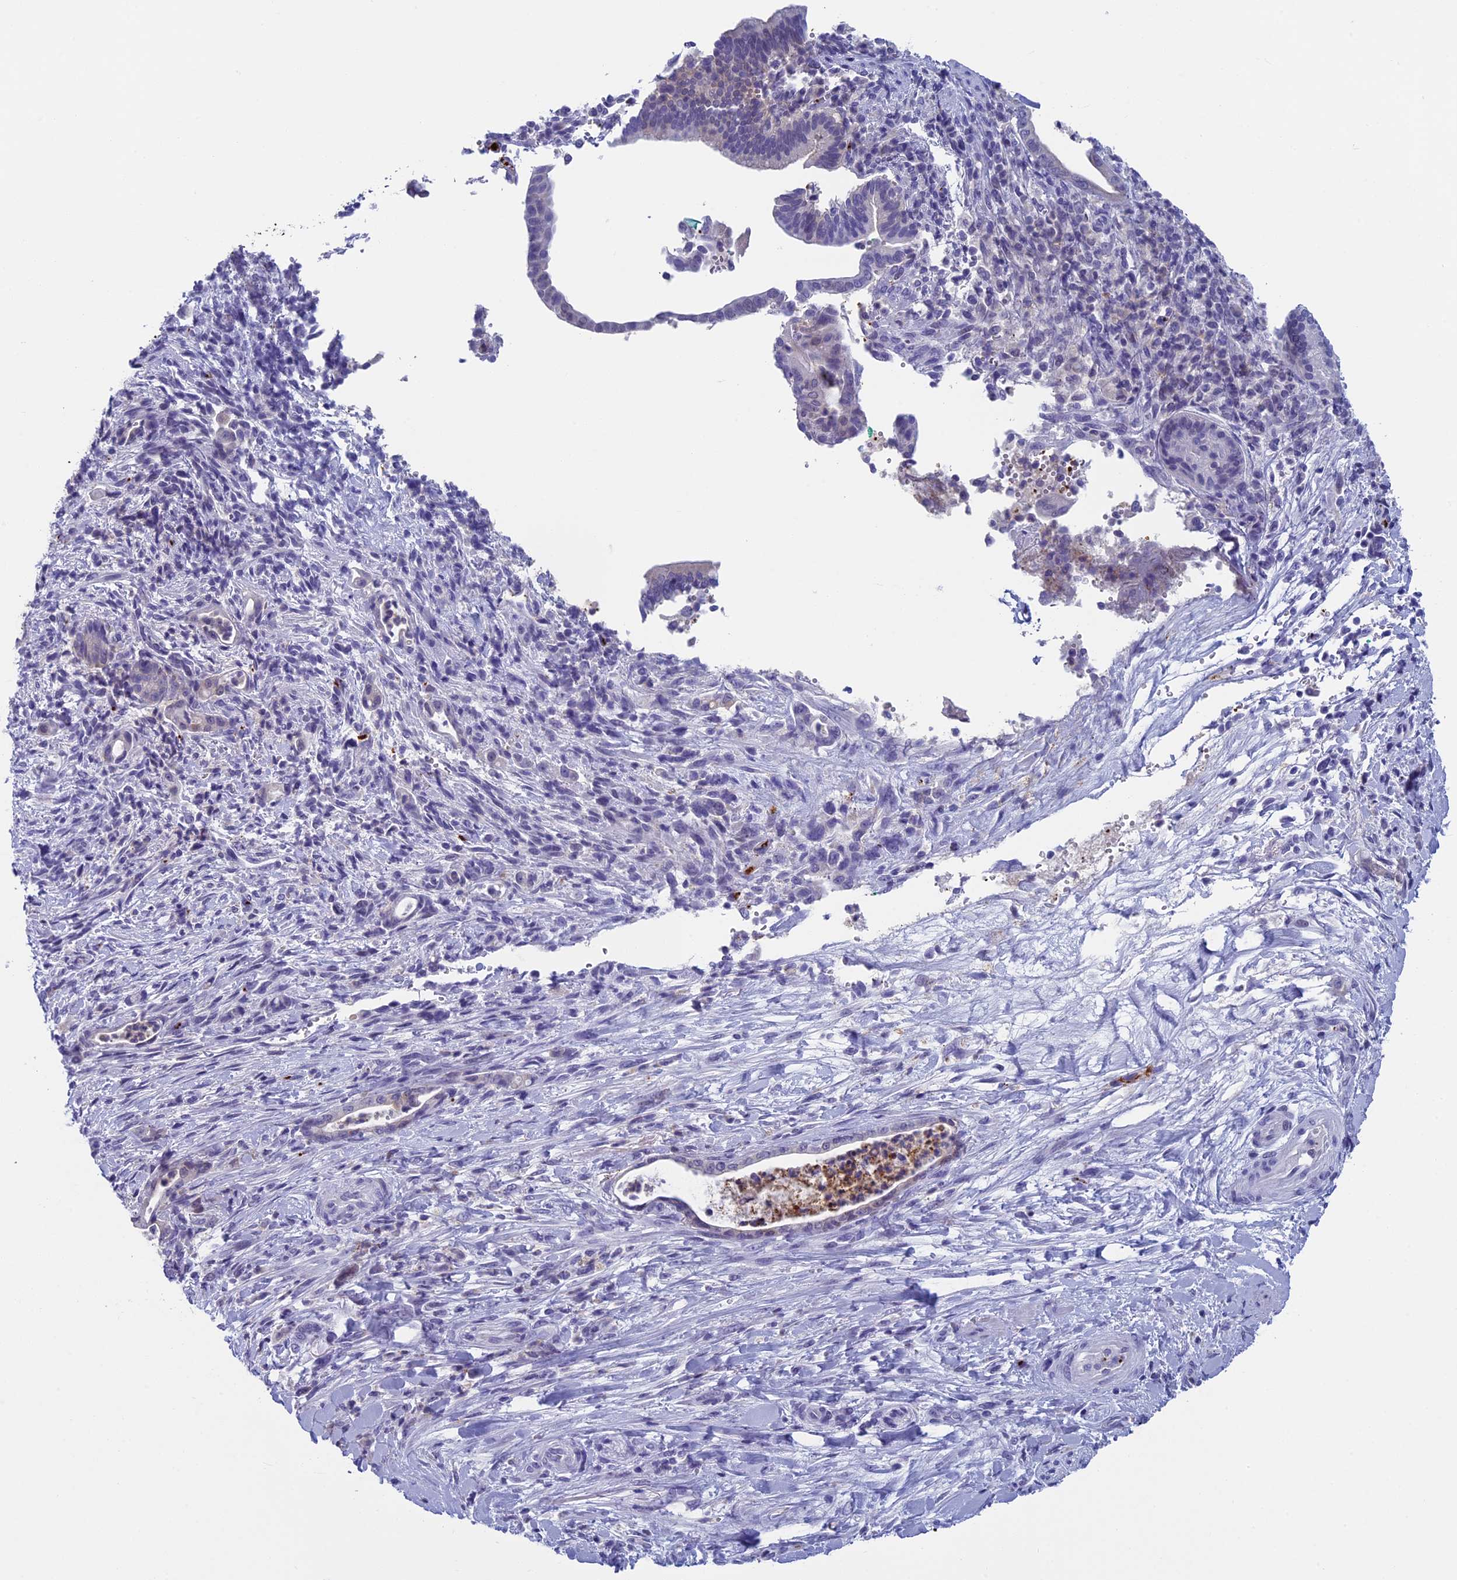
{"staining": {"intensity": "weak", "quantity": "<25%", "location": "cytoplasmic/membranous"}, "tissue": "pancreatic cancer", "cell_type": "Tumor cells", "image_type": "cancer", "snomed": [{"axis": "morphology", "description": "Normal tissue, NOS"}, {"axis": "morphology", "description": "Adenocarcinoma, NOS"}, {"axis": "topography", "description": "Pancreas"}], "caption": "IHC histopathology image of adenocarcinoma (pancreatic) stained for a protein (brown), which exhibits no staining in tumor cells. The staining is performed using DAB brown chromogen with nuclei counter-stained in using hematoxylin.", "gene": "AIFM2", "patient": {"sex": "female", "age": 55}}